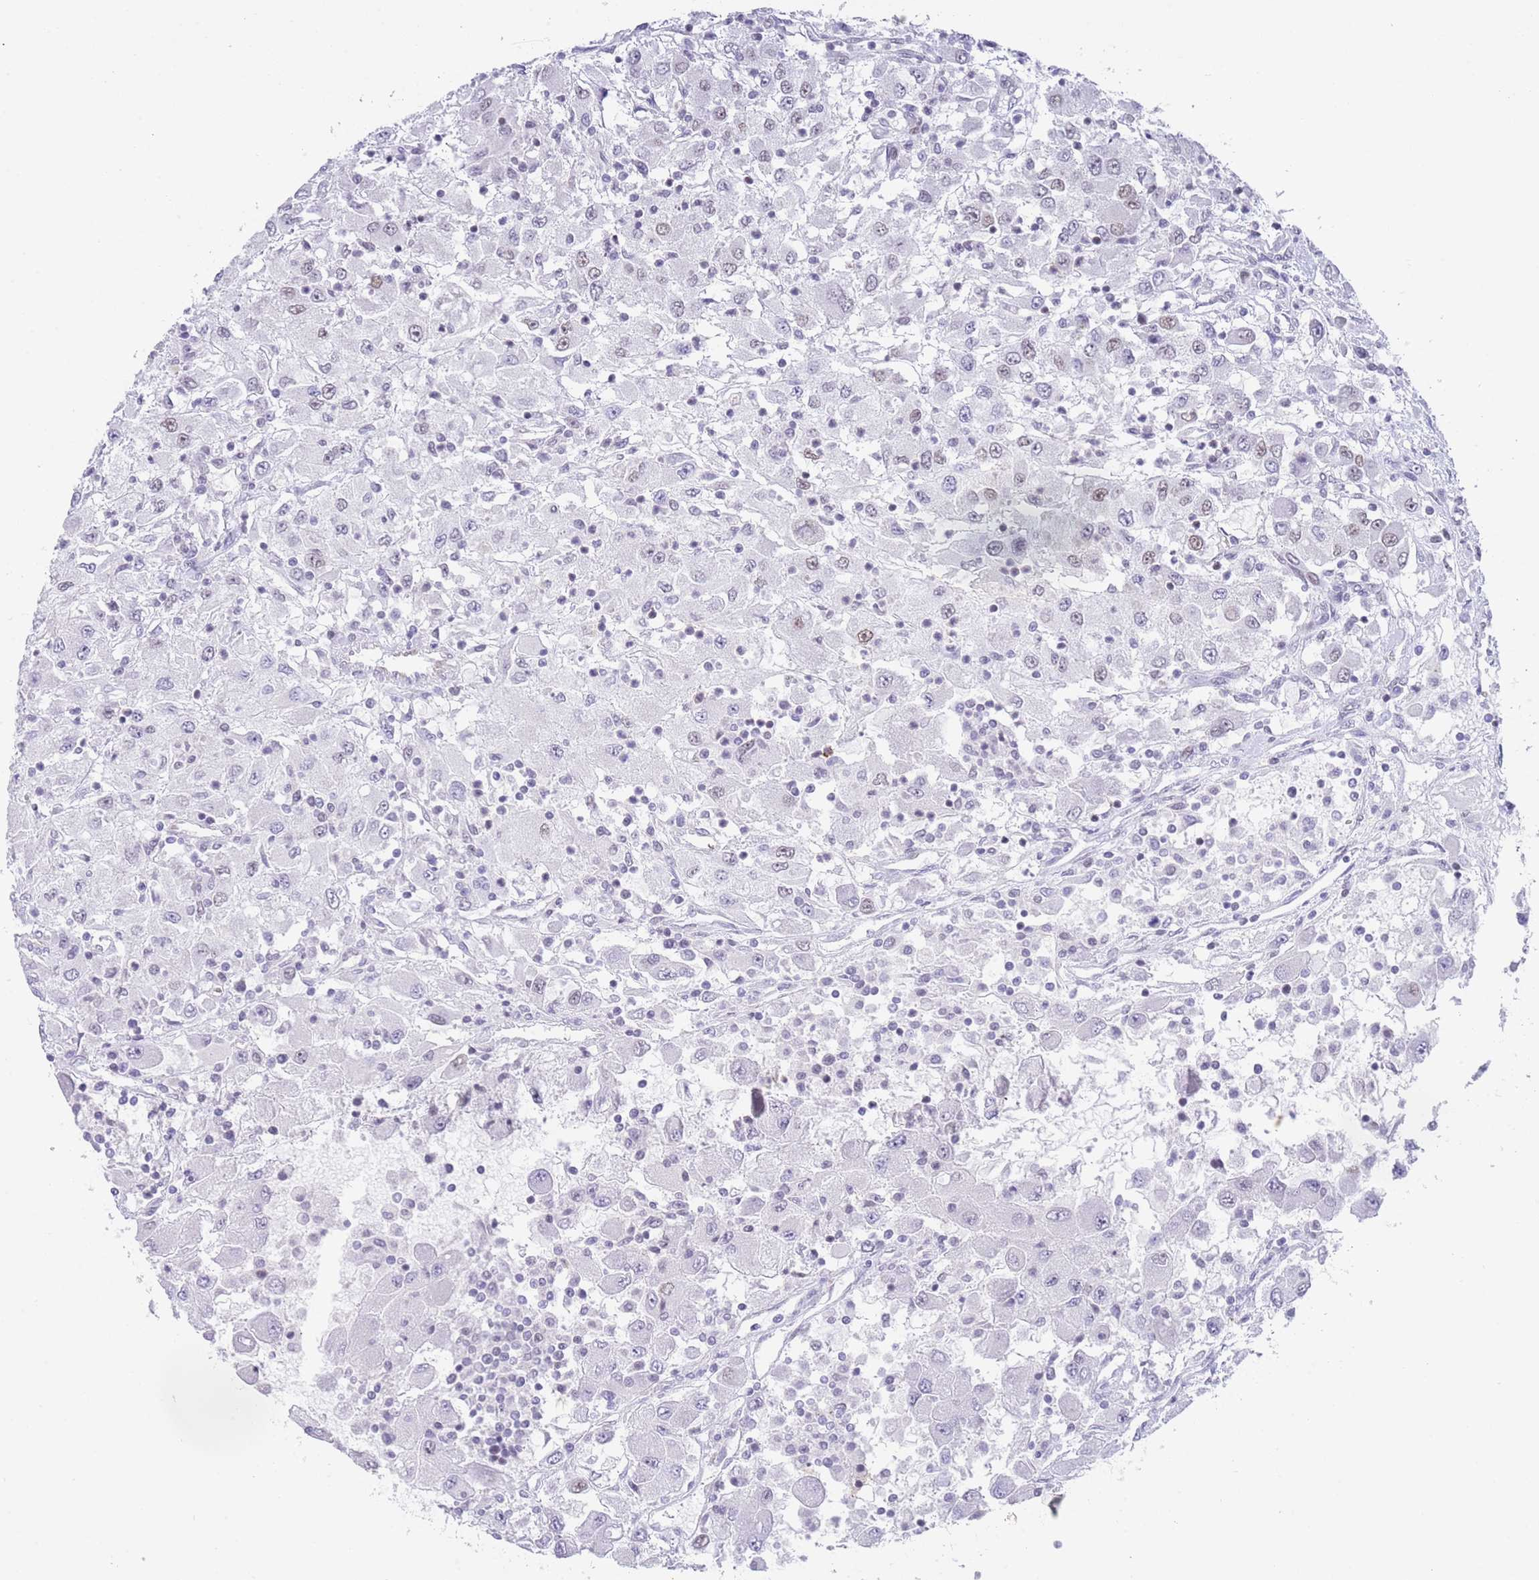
{"staining": {"intensity": "negative", "quantity": "none", "location": "none"}, "tissue": "renal cancer", "cell_type": "Tumor cells", "image_type": "cancer", "snomed": [{"axis": "morphology", "description": "Adenocarcinoma, NOS"}, {"axis": "topography", "description": "Kidney"}], "caption": "Renal cancer (adenocarcinoma) was stained to show a protein in brown. There is no significant expression in tumor cells. (Immunohistochemistry (ihc), brightfield microscopy, high magnification).", "gene": "ZNF382", "patient": {"sex": "female", "age": 67}}